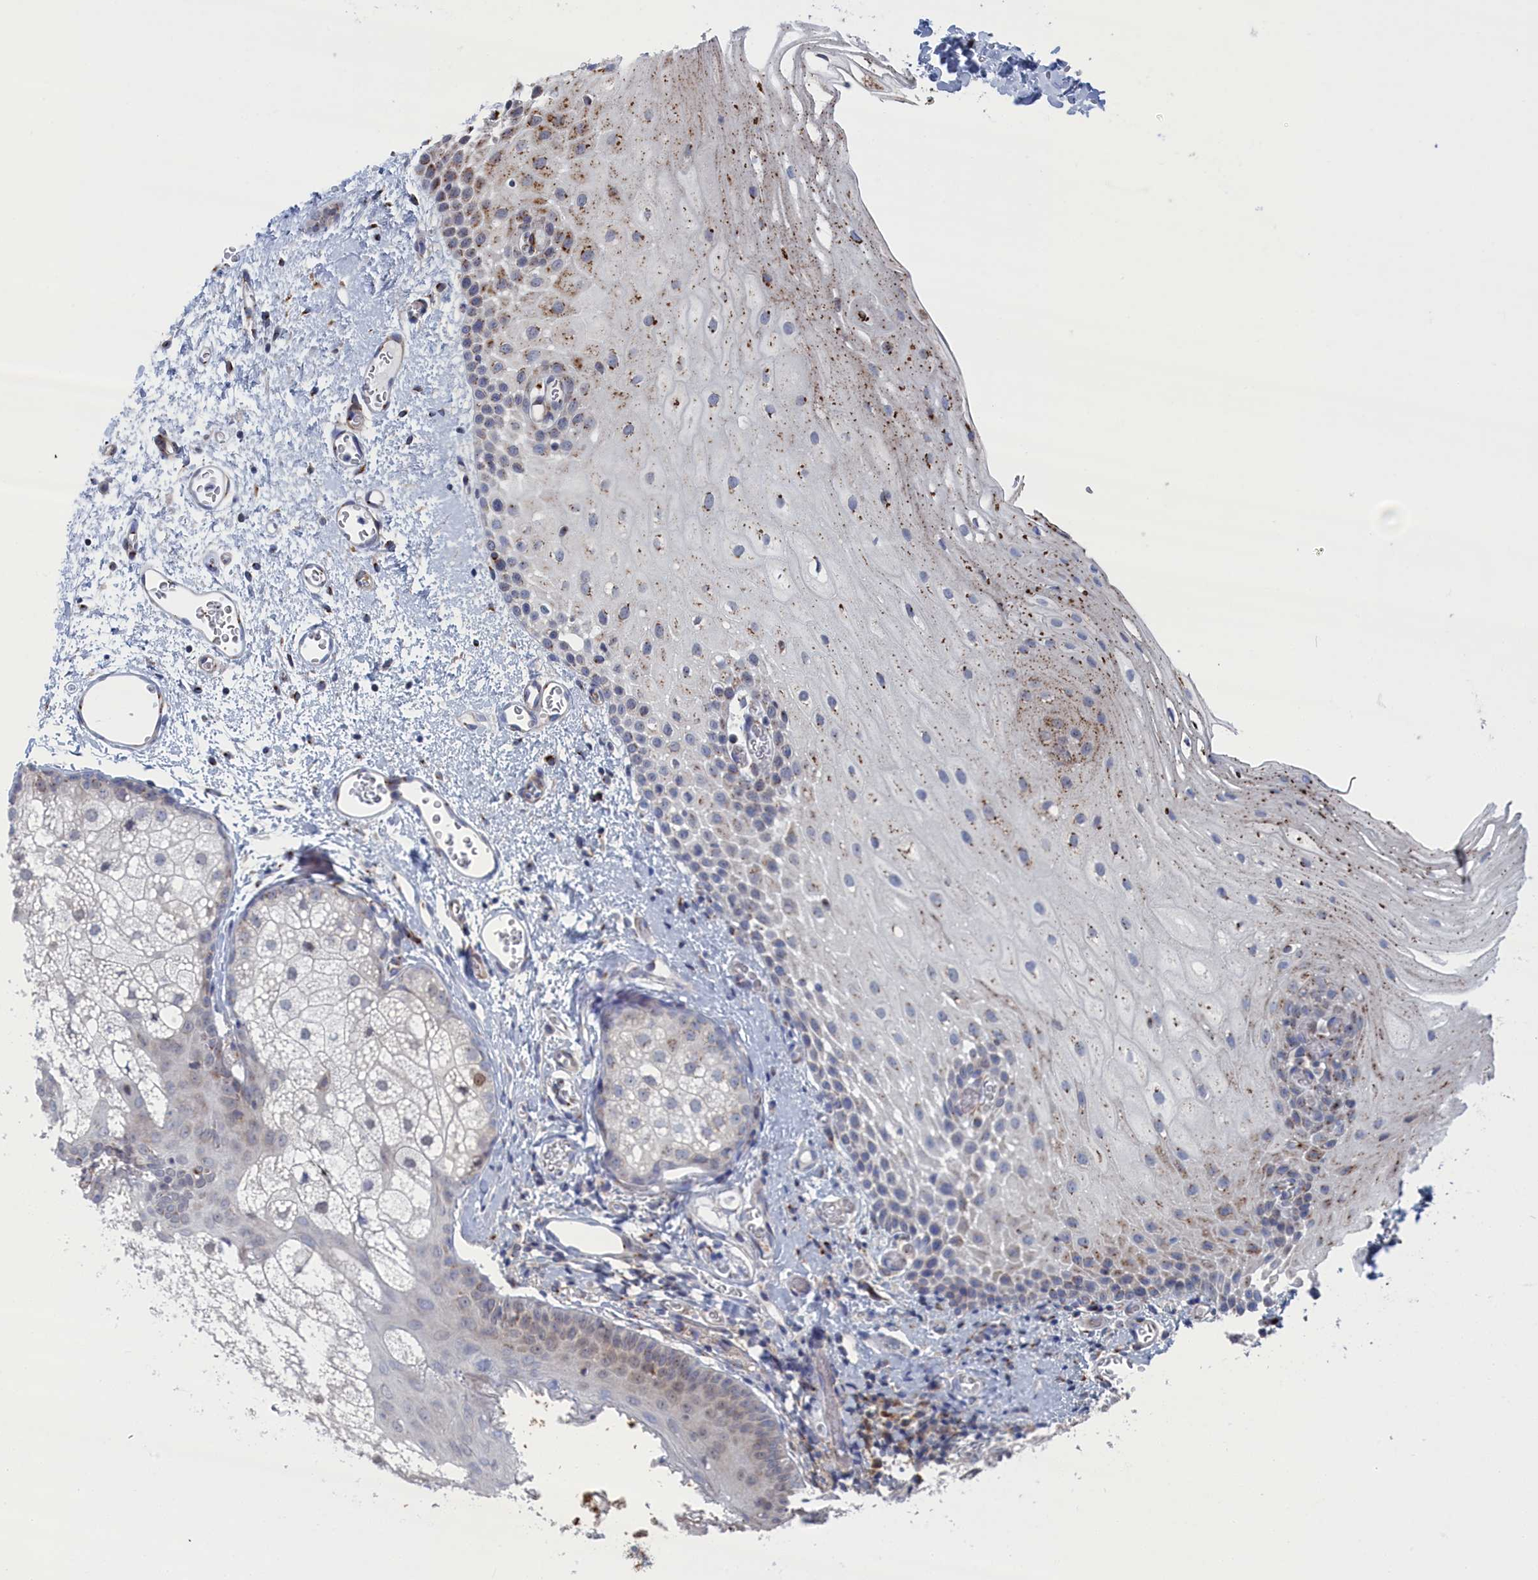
{"staining": {"intensity": "moderate", "quantity": "<25%", "location": "cytoplasmic/membranous"}, "tissue": "oral mucosa", "cell_type": "Squamous epithelial cells", "image_type": "normal", "snomed": [{"axis": "morphology", "description": "Normal tissue, NOS"}, {"axis": "morphology", "description": "Squamous cell carcinoma, NOS"}, {"axis": "topography", "description": "Oral tissue"}, {"axis": "topography", "description": "Head-Neck"}], "caption": "Immunohistochemical staining of normal human oral mucosa shows <25% levels of moderate cytoplasmic/membranous protein staining in approximately <25% of squamous epithelial cells.", "gene": "IRX1", "patient": {"sex": "female", "age": 70}}